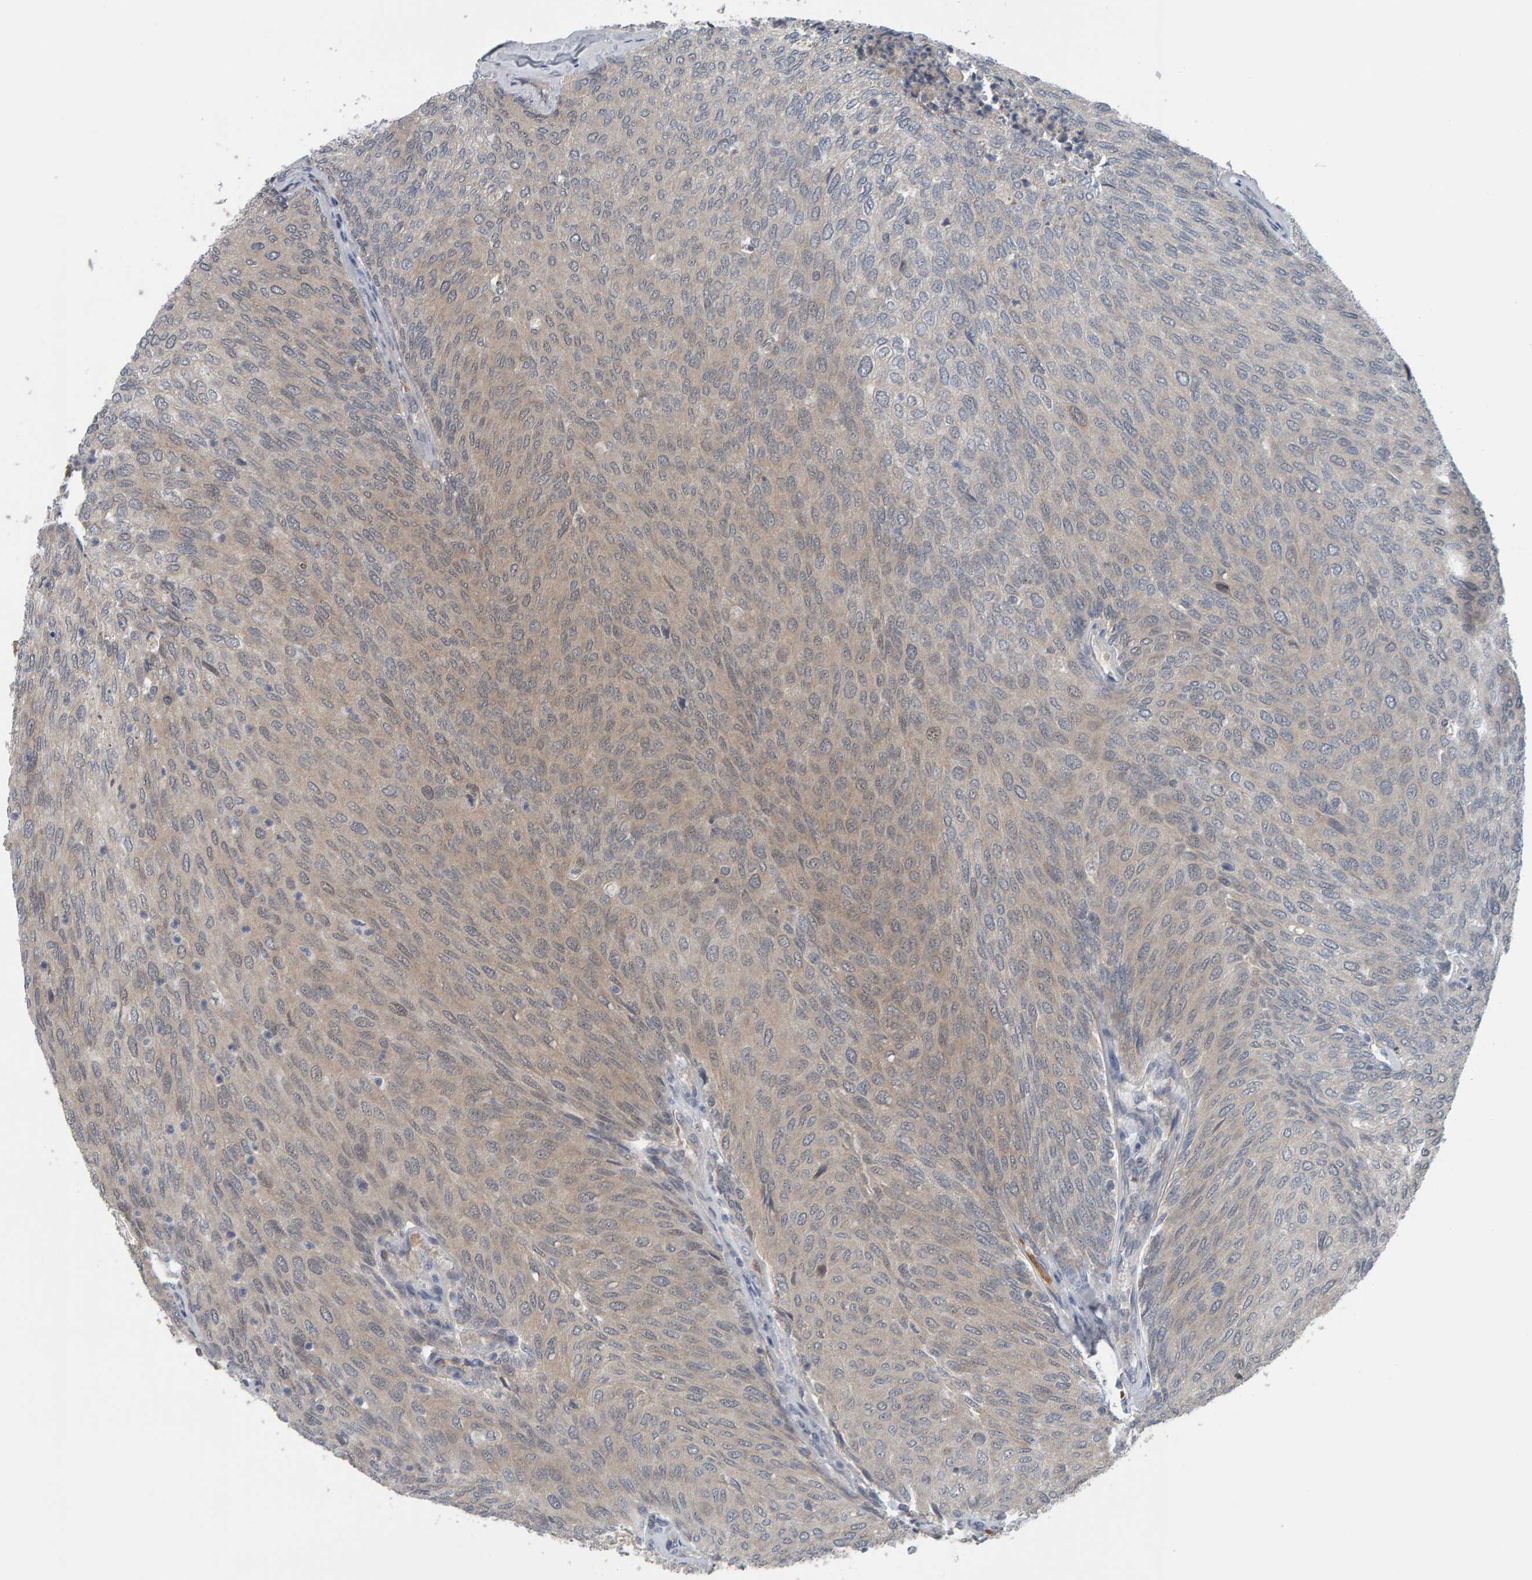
{"staining": {"intensity": "weak", "quantity": "<25%", "location": "cytoplasmic/membranous"}, "tissue": "urothelial cancer", "cell_type": "Tumor cells", "image_type": "cancer", "snomed": [{"axis": "morphology", "description": "Urothelial carcinoma, Low grade"}, {"axis": "topography", "description": "Urinary bladder"}], "caption": "A photomicrograph of human urothelial cancer is negative for staining in tumor cells. (DAB immunohistochemistry (IHC) with hematoxylin counter stain).", "gene": "COASY", "patient": {"sex": "female", "age": 79}}